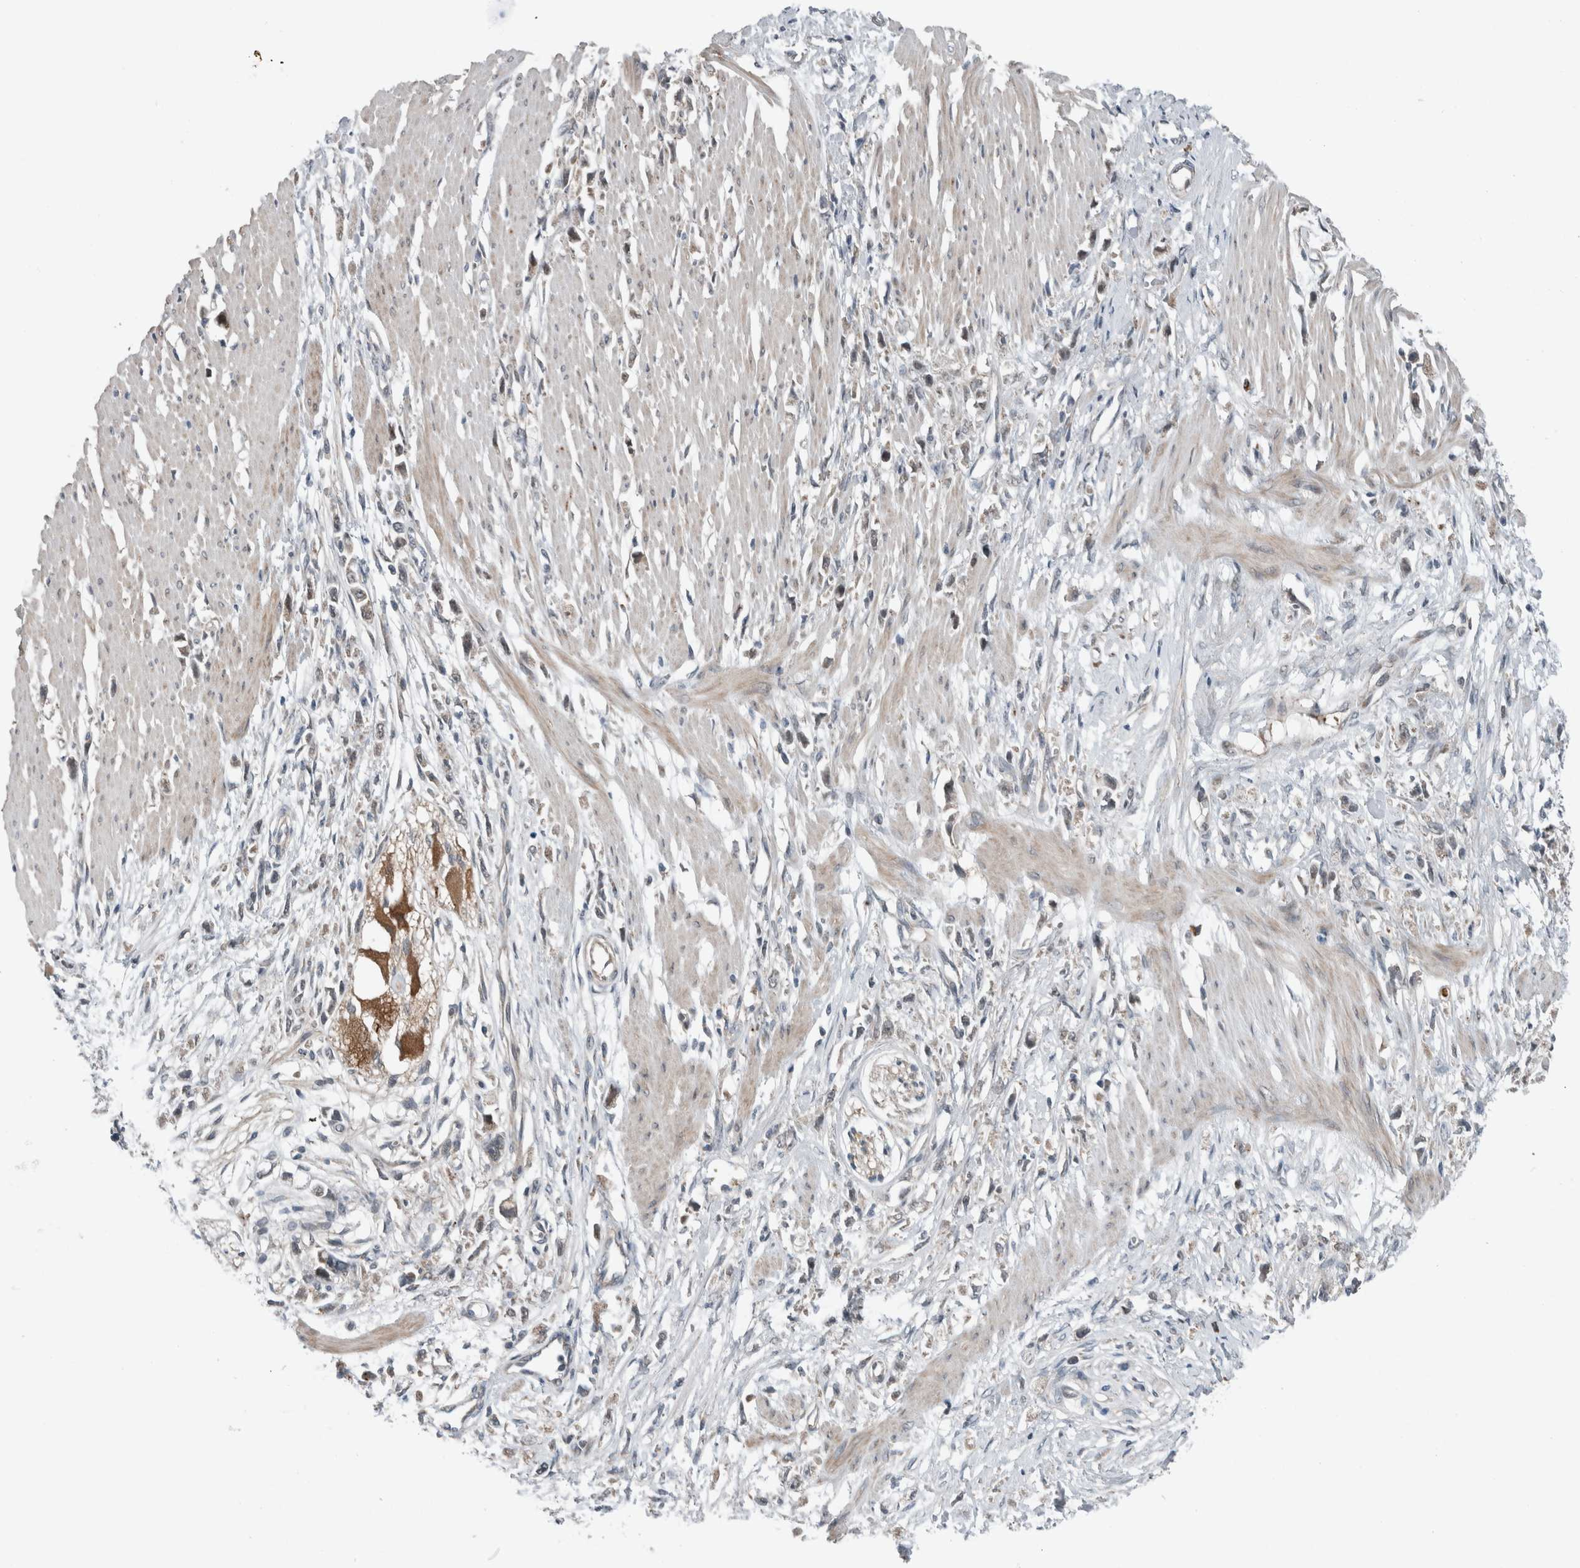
{"staining": {"intensity": "negative", "quantity": "none", "location": "none"}, "tissue": "stomach cancer", "cell_type": "Tumor cells", "image_type": "cancer", "snomed": [{"axis": "morphology", "description": "Adenocarcinoma, NOS"}, {"axis": "topography", "description": "Stomach"}], "caption": "This is an immunohistochemistry (IHC) photomicrograph of stomach adenocarcinoma. There is no expression in tumor cells.", "gene": "GBA2", "patient": {"sex": "female", "age": 59}}